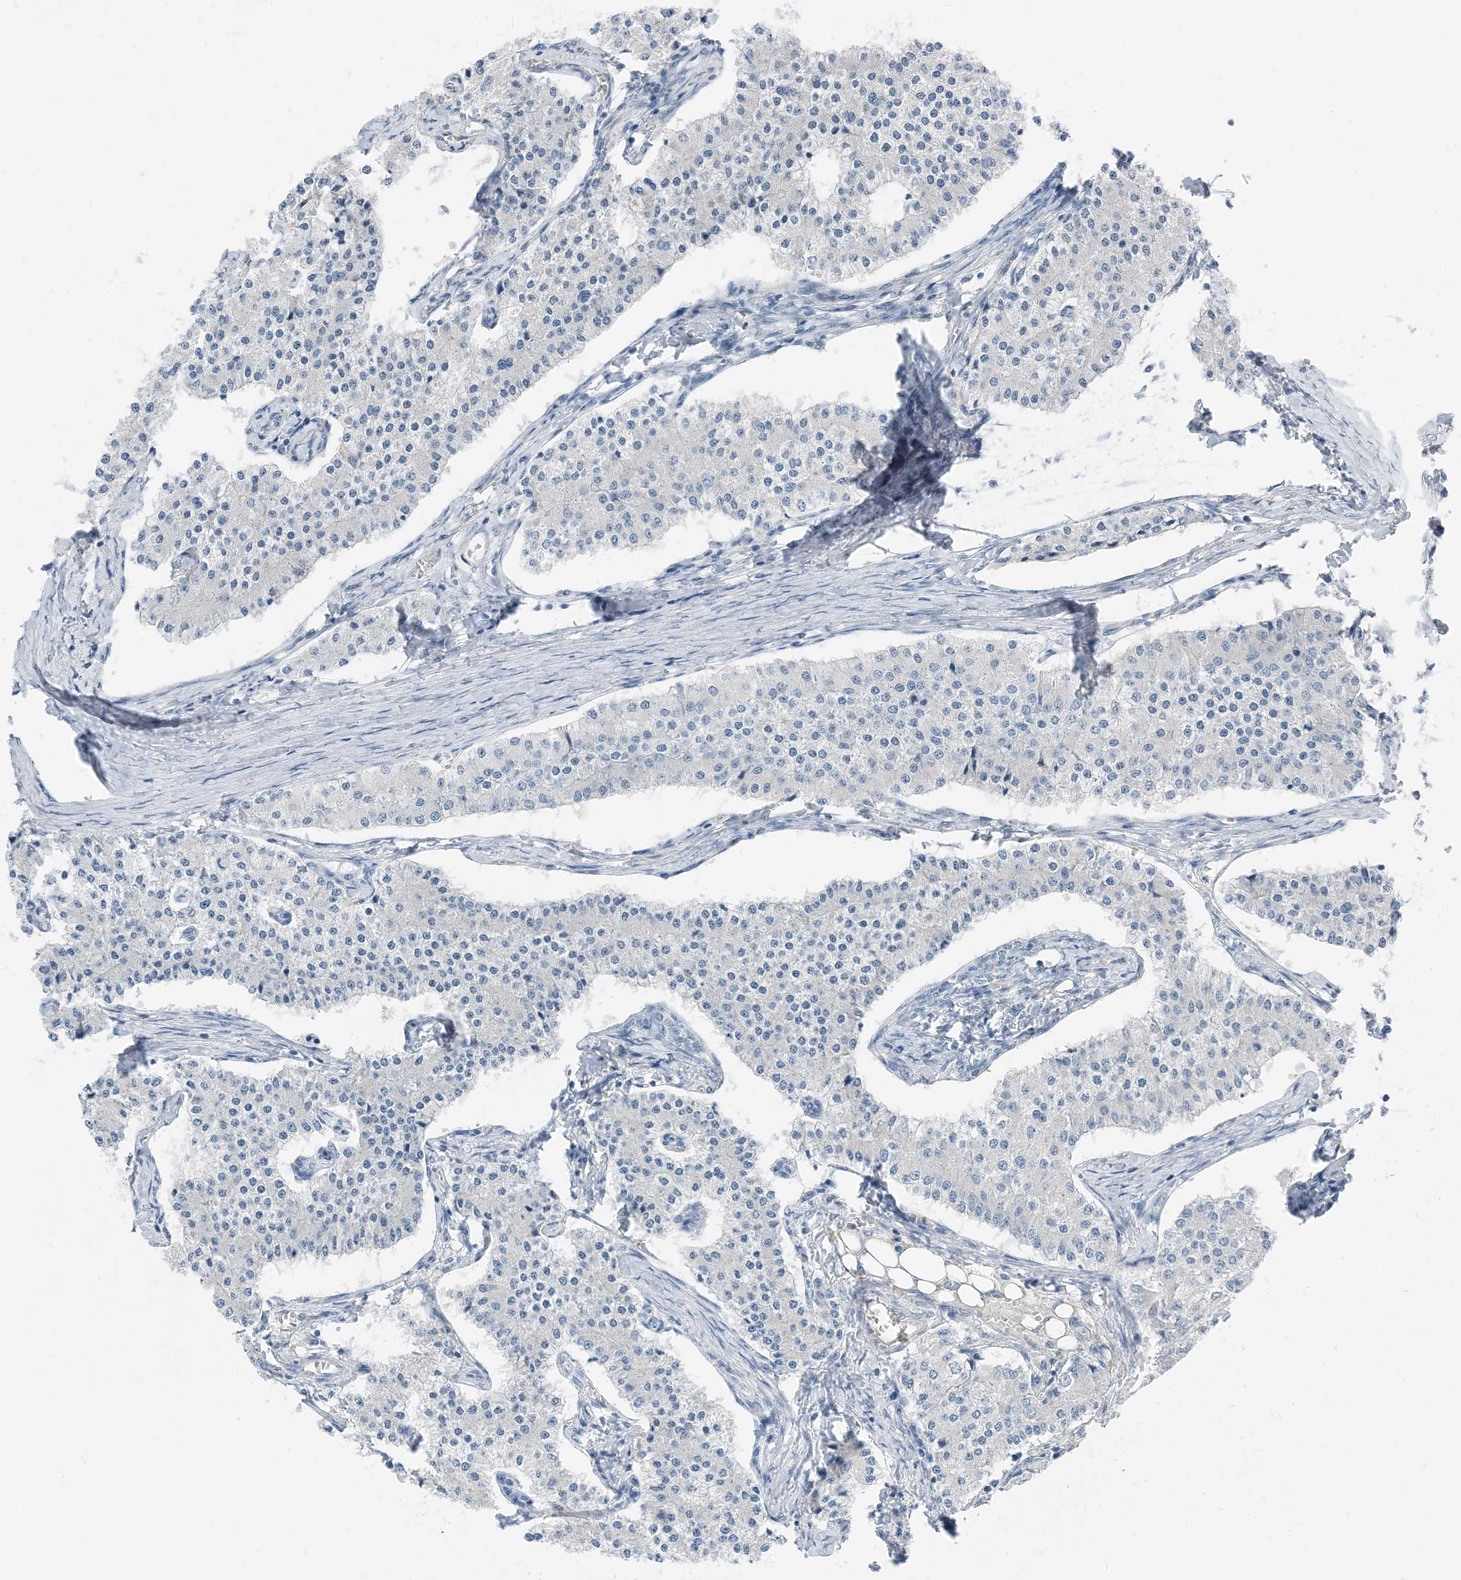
{"staining": {"intensity": "negative", "quantity": "none", "location": "none"}, "tissue": "carcinoid", "cell_type": "Tumor cells", "image_type": "cancer", "snomed": [{"axis": "morphology", "description": "Carcinoid, malignant, NOS"}, {"axis": "topography", "description": "Colon"}], "caption": "Protein analysis of malignant carcinoid displays no significant expression in tumor cells. Nuclei are stained in blue.", "gene": "NCOA7", "patient": {"sex": "female", "age": 52}}